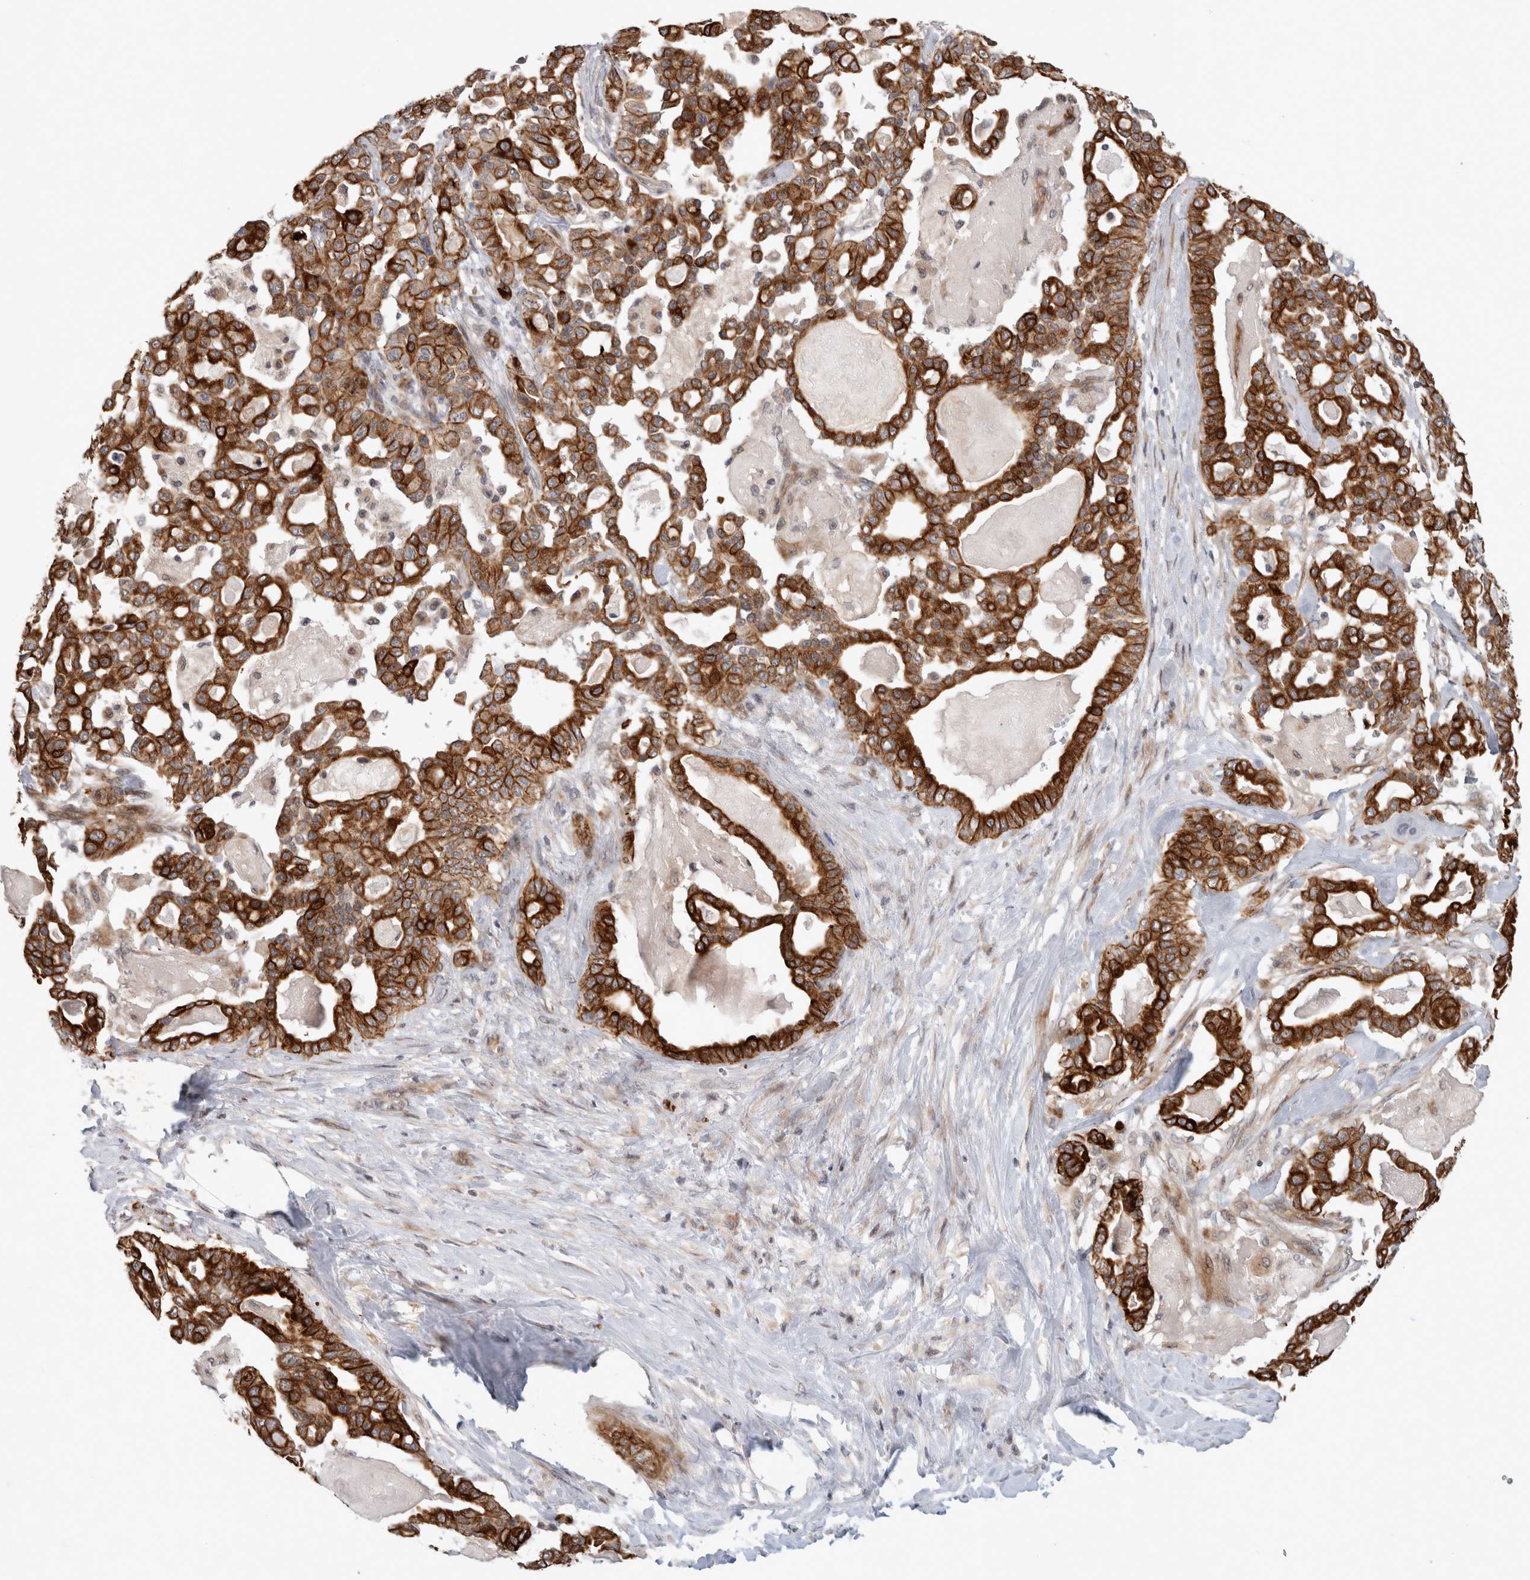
{"staining": {"intensity": "strong", "quantity": ">75%", "location": "cytoplasmic/membranous"}, "tissue": "pancreatic cancer", "cell_type": "Tumor cells", "image_type": "cancer", "snomed": [{"axis": "morphology", "description": "Adenocarcinoma, NOS"}, {"axis": "topography", "description": "Pancreas"}], "caption": "Strong cytoplasmic/membranous staining is appreciated in about >75% of tumor cells in adenocarcinoma (pancreatic).", "gene": "CRISPLD1", "patient": {"sex": "male", "age": 63}}